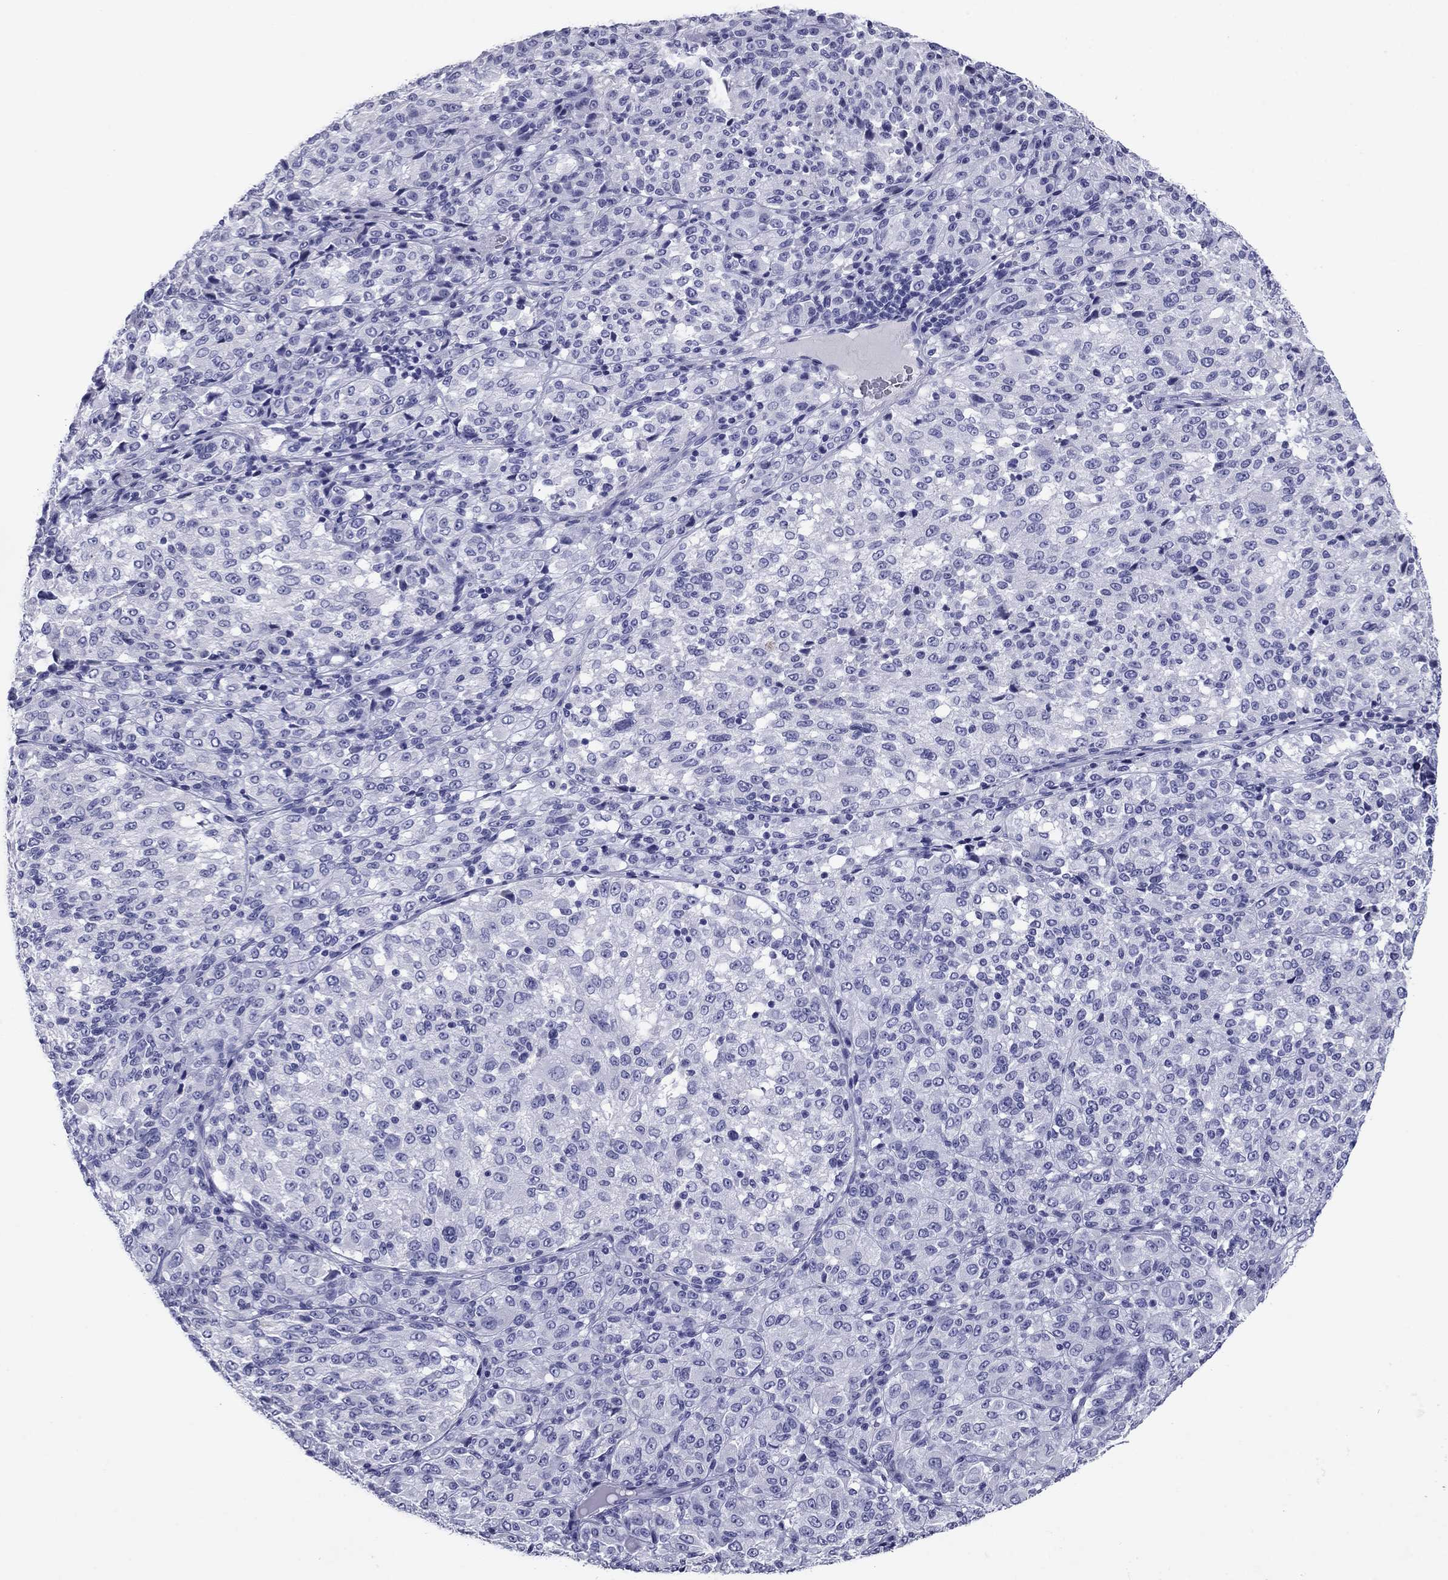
{"staining": {"intensity": "negative", "quantity": "none", "location": "none"}, "tissue": "melanoma", "cell_type": "Tumor cells", "image_type": "cancer", "snomed": [{"axis": "morphology", "description": "Malignant melanoma, Metastatic site"}, {"axis": "topography", "description": "Brain"}], "caption": "A high-resolution micrograph shows immunohistochemistry (IHC) staining of malignant melanoma (metastatic site), which displays no significant expression in tumor cells.", "gene": "ATP4A", "patient": {"sex": "female", "age": 56}}